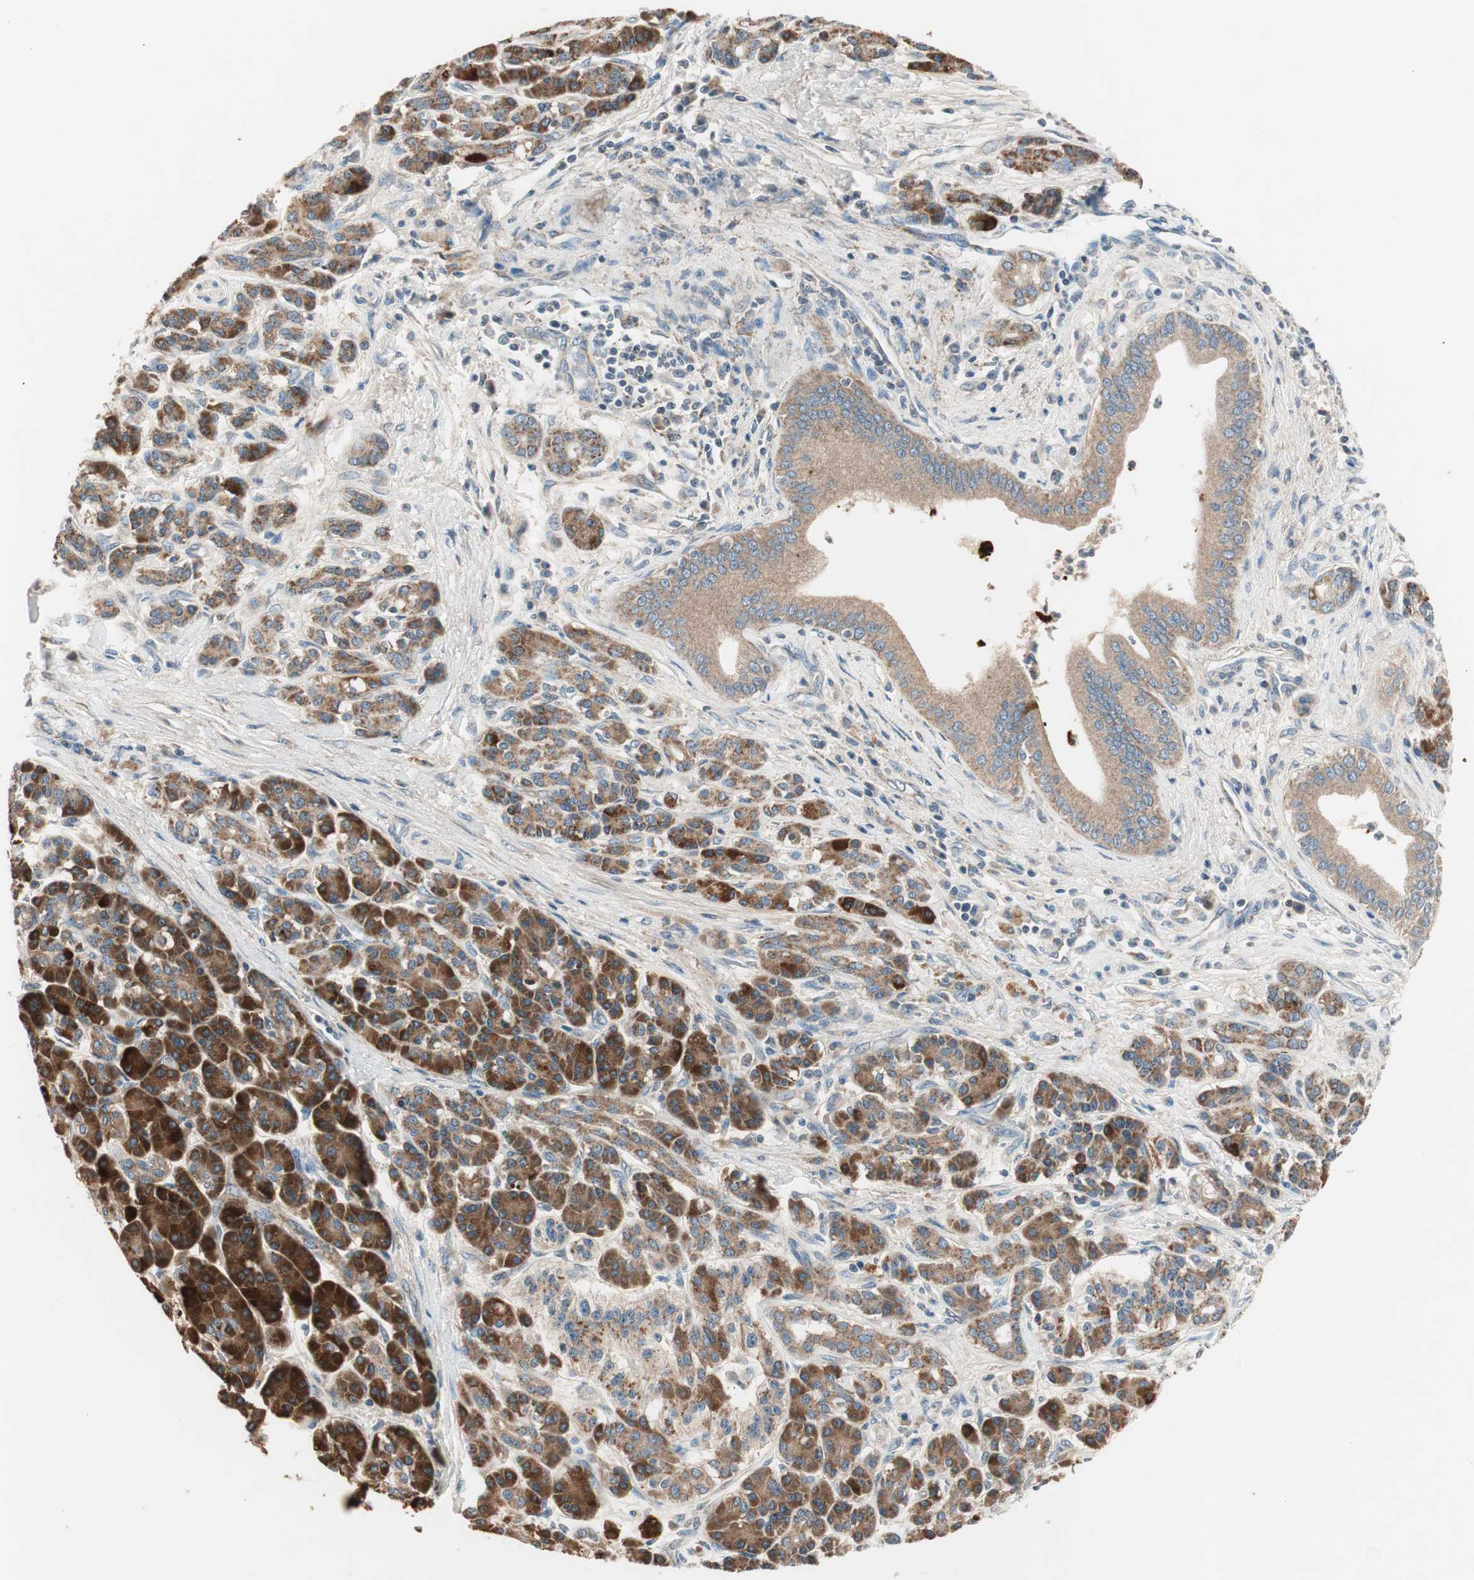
{"staining": {"intensity": "weak", "quantity": ">75%", "location": "cytoplasmic/membranous"}, "tissue": "pancreatic cancer", "cell_type": "Tumor cells", "image_type": "cancer", "snomed": [{"axis": "morphology", "description": "Adenocarcinoma, NOS"}, {"axis": "topography", "description": "Pancreas"}], "caption": "A low amount of weak cytoplasmic/membranous expression is appreciated in about >75% of tumor cells in pancreatic cancer (adenocarcinoma) tissue.", "gene": "HPN", "patient": {"sex": "male", "age": 59}}